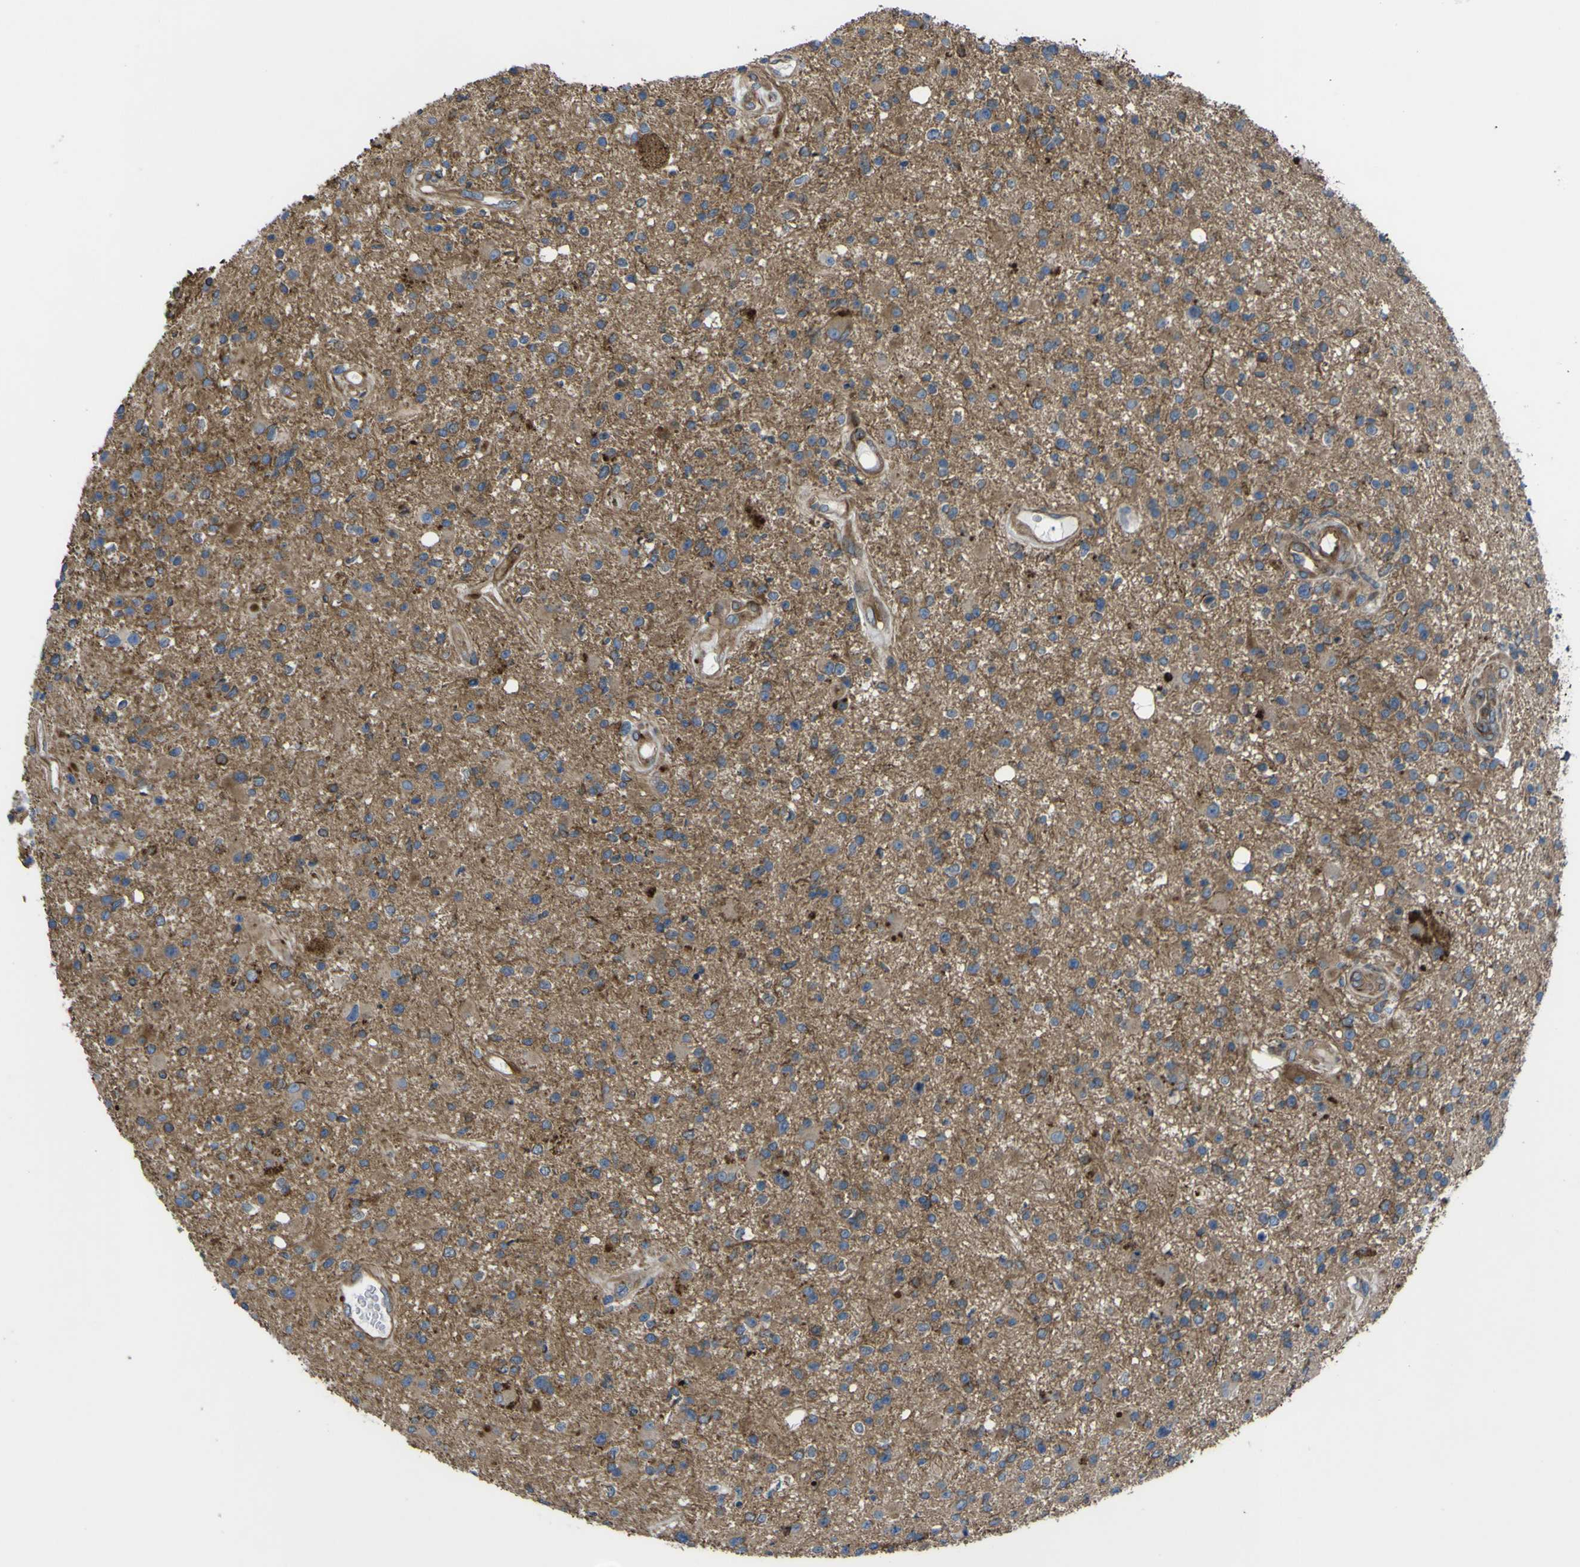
{"staining": {"intensity": "moderate", "quantity": "25%-75%", "location": "cytoplasmic/membranous"}, "tissue": "glioma", "cell_type": "Tumor cells", "image_type": "cancer", "snomed": [{"axis": "morphology", "description": "Glioma, malignant, High grade"}, {"axis": "topography", "description": "Brain"}], "caption": "The immunohistochemical stain highlights moderate cytoplasmic/membranous positivity in tumor cells of glioma tissue.", "gene": "FBXO30", "patient": {"sex": "male", "age": 33}}